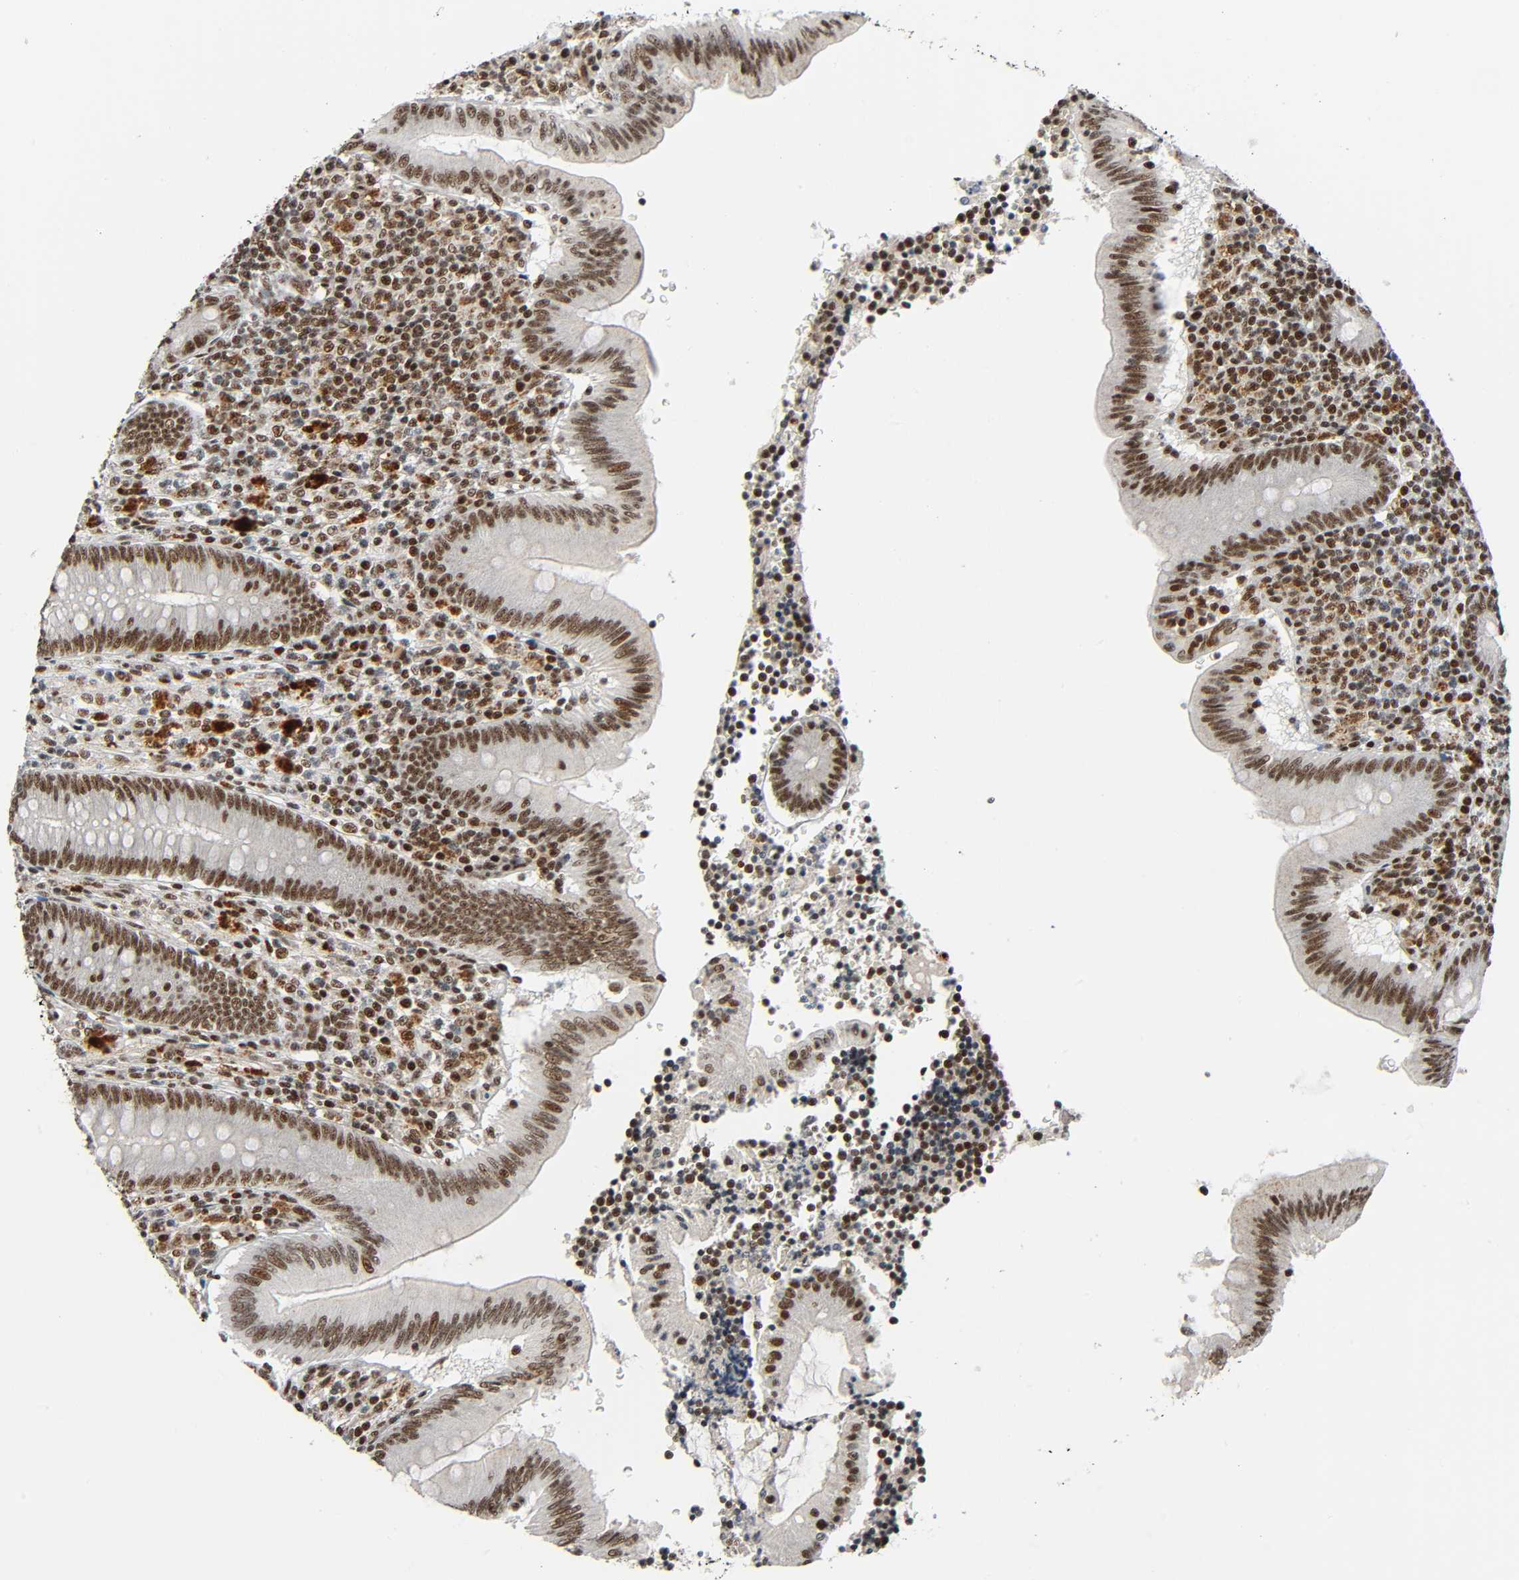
{"staining": {"intensity": "strong", "quantity": ">75%", "location": "nuclear"}, "tissue": "appendix", "cell_type": "Glandular cells", "image_type": "normal", "snomed": [{"axis": "morphology", "description": "Normal tissue, NOS"}, {"axis": "morphology", "description": "Inflammation, NOS"}, {"axis": "topography", "description": "Appendix"}], "caption": "A photomicrograph showing strong nuclear expression in about >75% of glandular cells in normal appendix, as visualized by brown immunohistochemical staining.", "gene": "CDK9", "patient": {"sex": "male", "age": 46}}